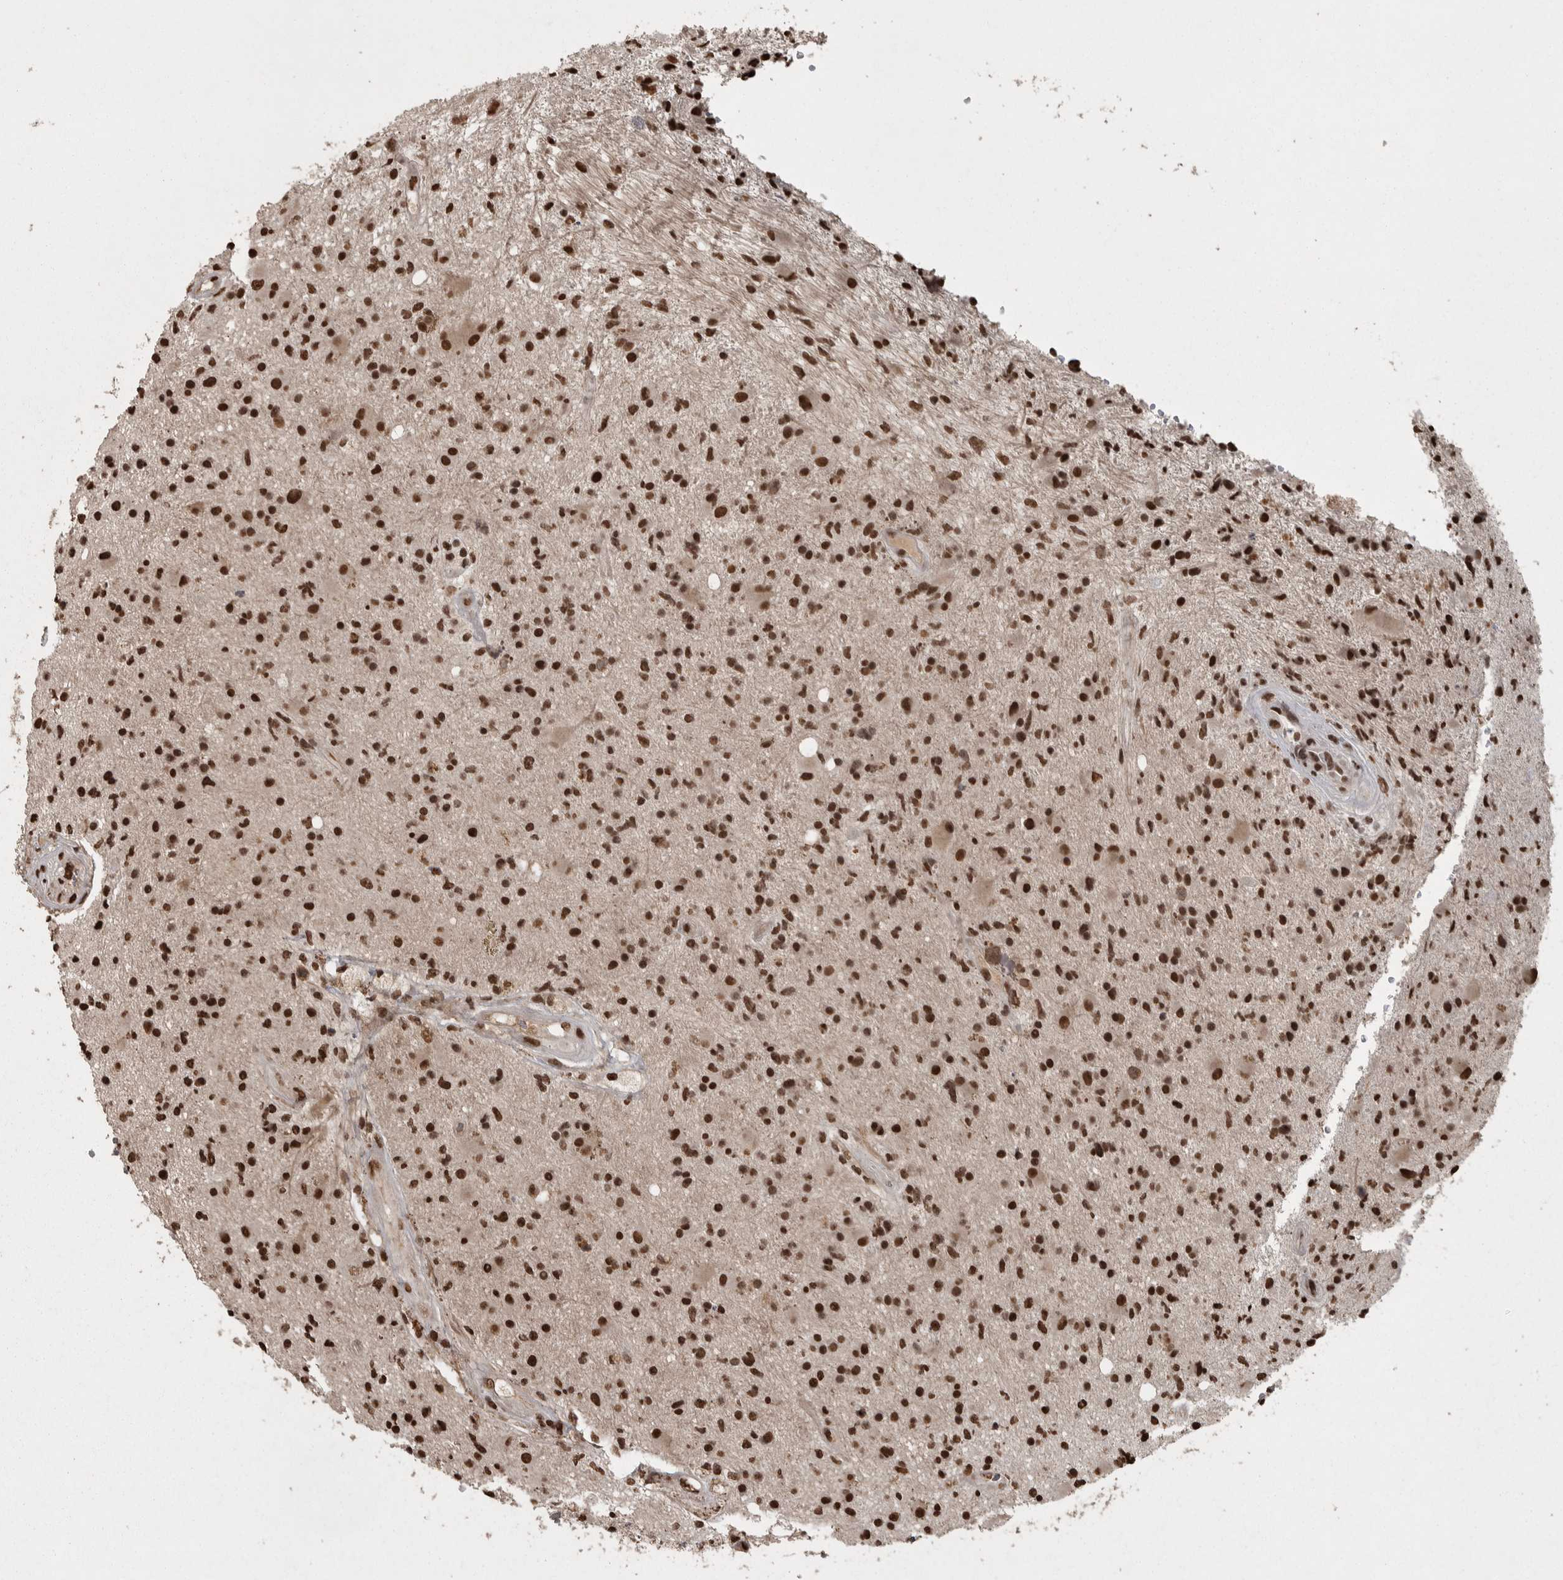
{"staining": {"intensity": "strong", "quantity": ">75%", "location": "nuclear"}, "tissue": "glioma", "cell_type": "Tumor cells", "image_type": "cancer", "snomed": [{"axis": "morphology", "description": "Glioma, malignant, High grade"}, {"axis": "topography", "description": "Brain"}], "caption": "Malignant high-grade glioma tissue exhibits strong nuclear staining in about >75% of tumor cells, visualized by immunohistochemistry.", "gene": "ZFHX4", "patient": {"sex": "male", "age": 33}}